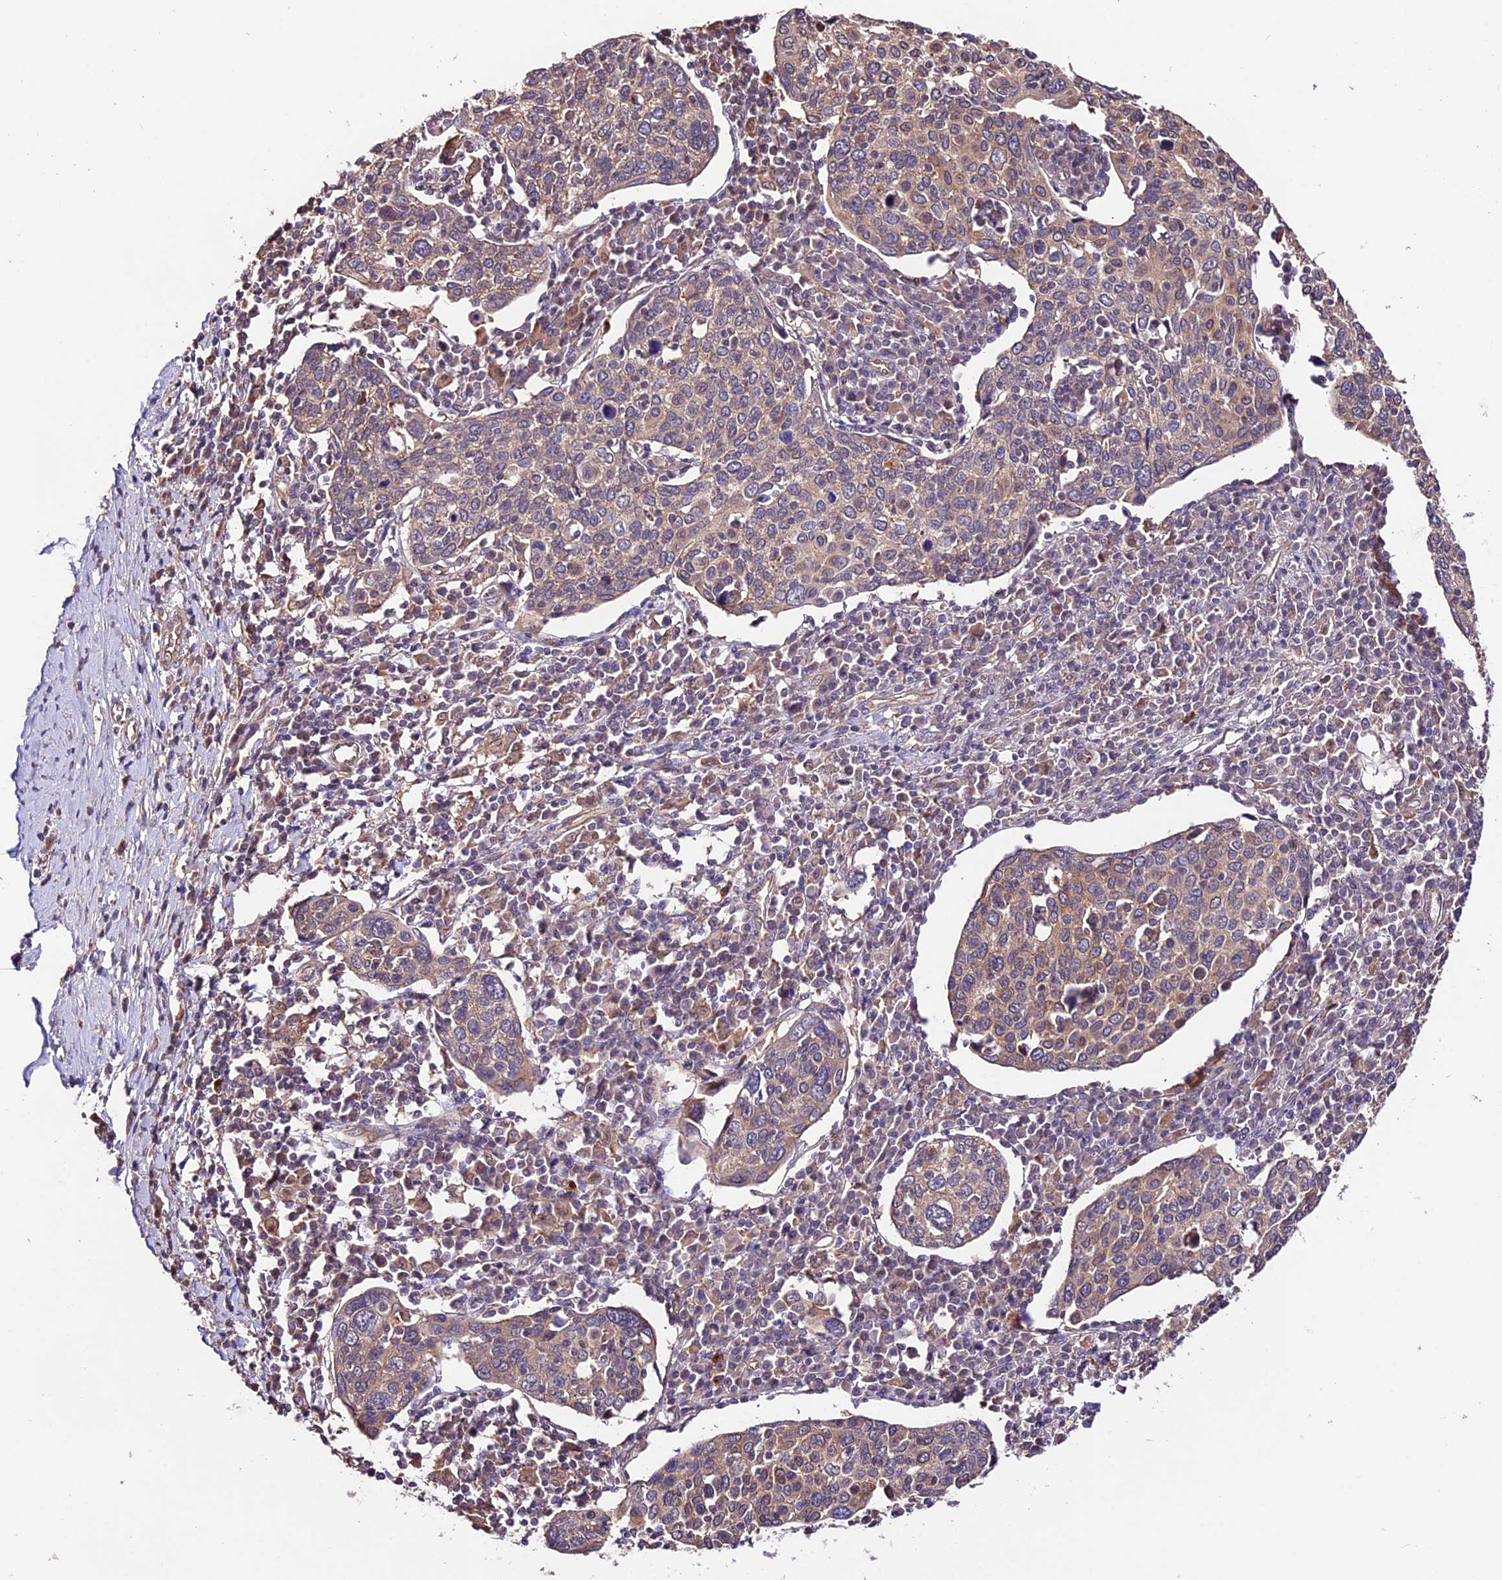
{"staining": {"intensity": "weak", "quantity": ">75%", "location": "cytoplasmic/membranous"}, "tissue": "cervical cancer", "cell_type": "Tumor cells", "image_type": "cancer", "snomed": [{"axis": "morphology", "description": "Squamous cell carcinoma, NOS"}, {"axis": "topography", "description": "Cervix"}], "caption": "Immunohistochemical staining of cervical cancer (squamous cell carcinoma) shows low levels of weak cytoplasmic/membranous expression in approximately >75% of tumor cells. Immunohistochemistry stains the protein of interest in brown and the nuclei are stained blue.", "gene": "CES3", "patient": {"sex": "female", "age": 40}}